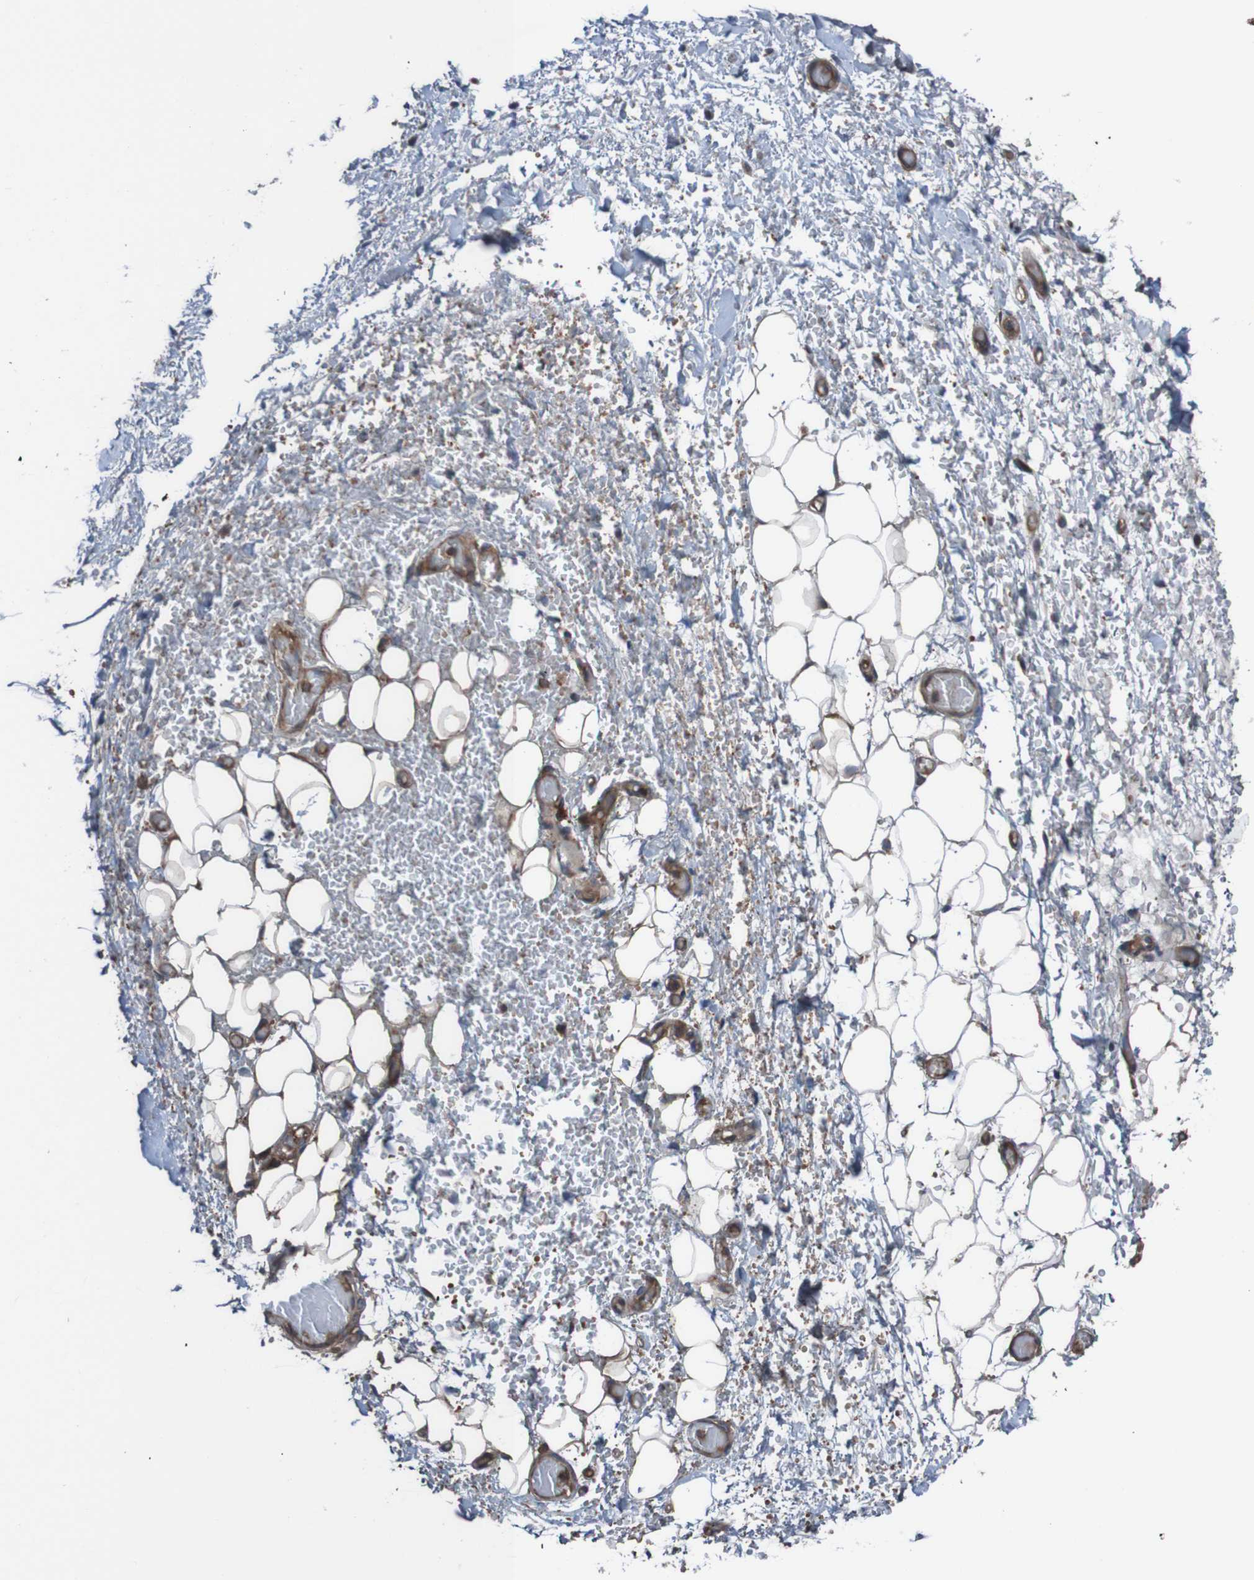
{"staining": {"intensity": "weak", "quantity": ">75%", "location": "cytoplasmic/membranous"}, "tissue": "adipose tissue", "cell_type": "Adipocytes", "image_type": "normal", "snomed": [{"axis": "morphology", "description": "Normal tissue, NOS"}, {"axis": "morphology", "description": "Adenocarcinoma, NOS"}, {"axis": "topography", "description": "Esophagus"}], "caption": "The micrograph displays staining of unremarkable adipose tissue, revealing weak cytoplasmic/membranous protein staining (brown color) within adipocytes. Nuclei are stained in blue.", "gene": "PDGFB", "patient": {"sex": "male", "age": 62}}